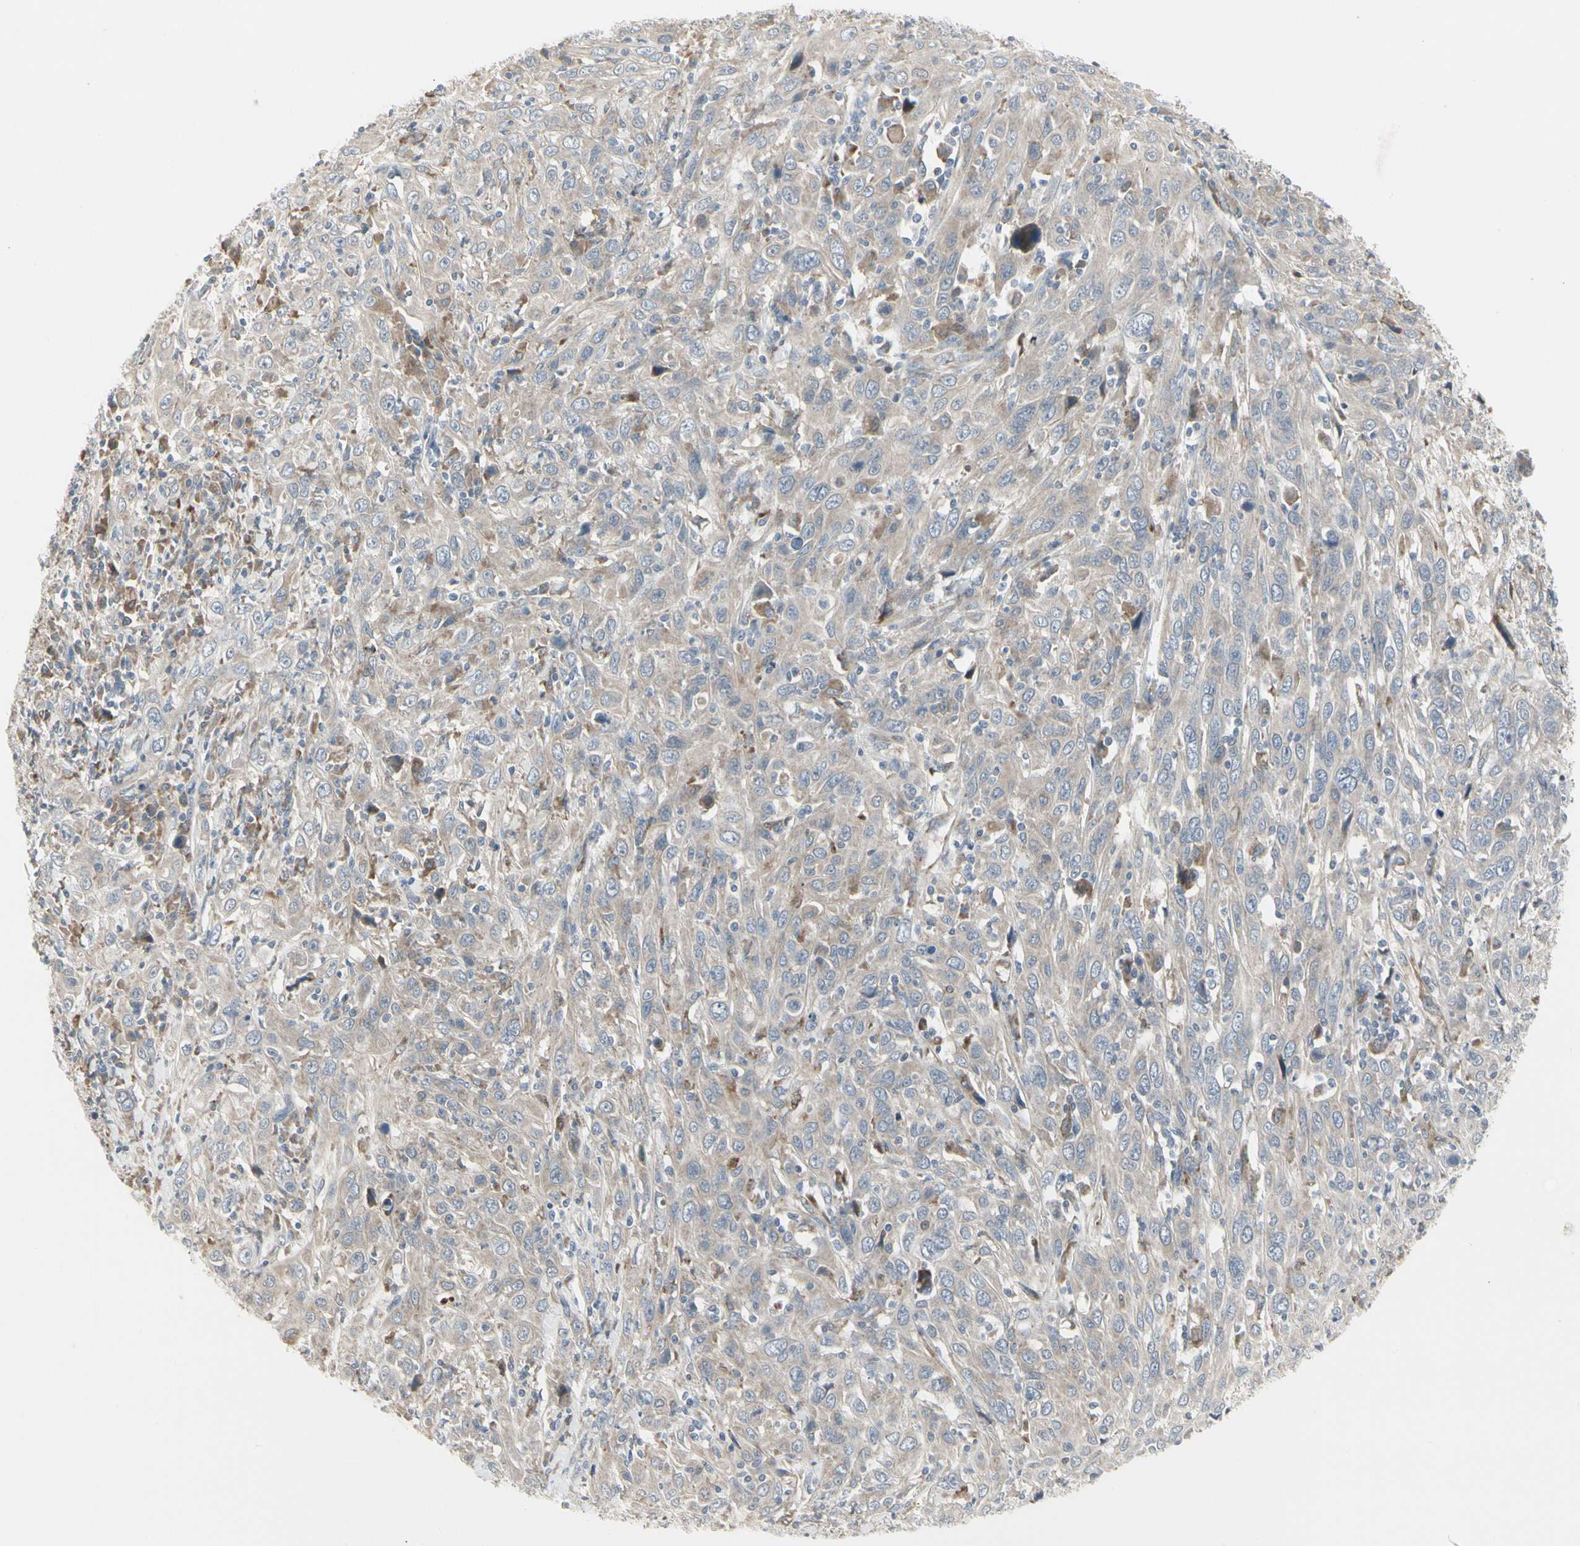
{"staining": {"intensity": "weak", "quantity": "<25%", "location": "cytoplasmic/membranous"}, "tissue": "cervical cancer", "cell_type": "Tumor cells", "image_type": "cancer", "snomed": [{"axis": "morphology", "description": "Squamous cell carcinoma, NOS"}, {"axis": "topography", "description": "Cervix"}], "caption": "The photomicrograph reveals no staining of tumor cells in squamous cell carcinoma (cervical).", "gene": "GRN", "patient": {"sex": "female", "age": 46}}